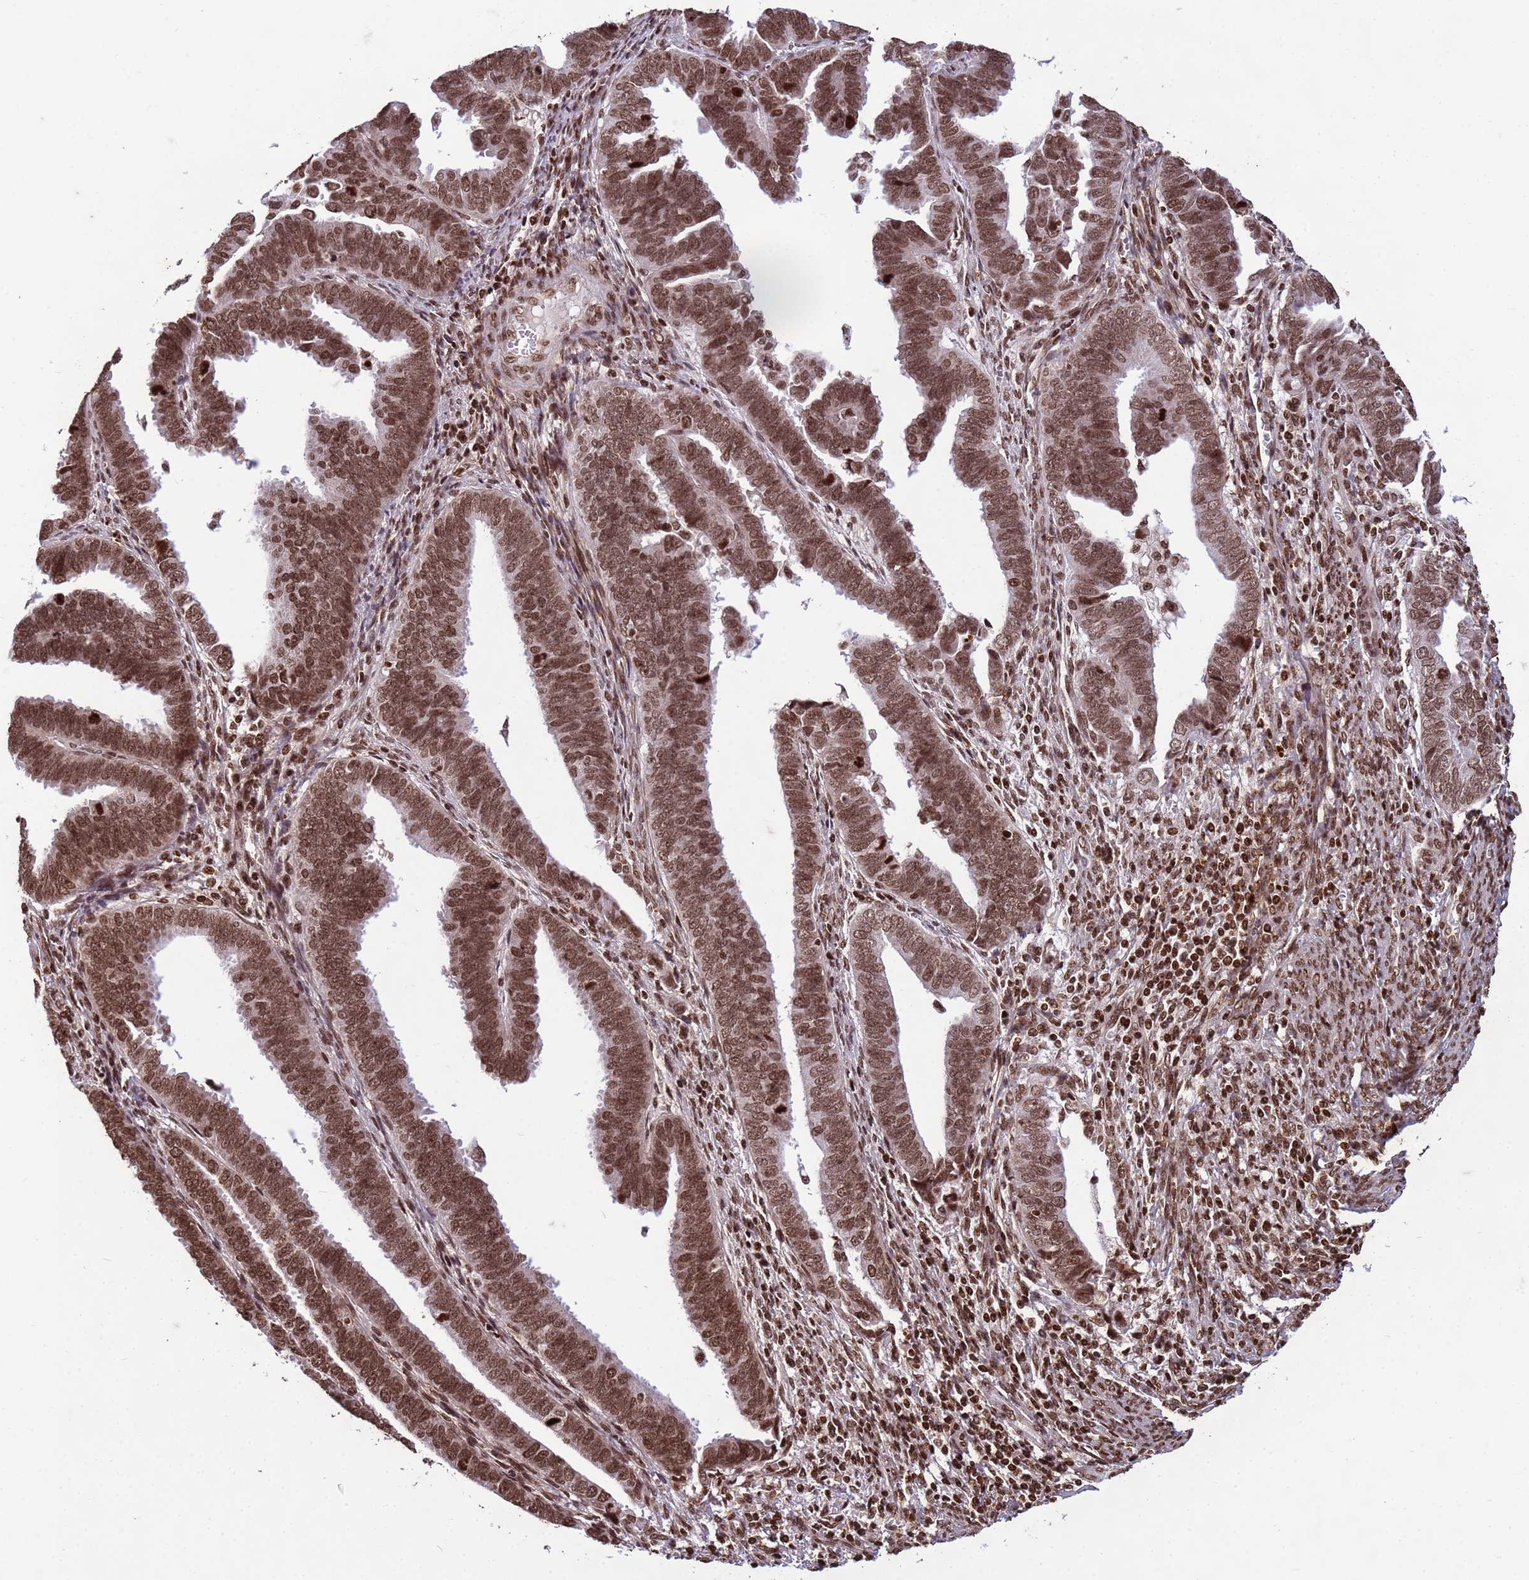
{"staining": {"intensity": "moderate", "quantity": ">75%", "location": "nuclear"}, "tissue": "endometrial cancer", "cell_type": "Tumor cells", "image_type": "cancer", "snomed": [{"axis": "morphology", "description": "Adenocarcinoma, NOS"}, {"axis": "topography", "description": "Endometrium"}], "caption": "Tumor cells display medium levels of moderate nuclear expression in approximately >75% of cells in adenocarcinoma (endometrial).", "gene": "H3-3B", "patient": {"sex": "female", "age": 75}}